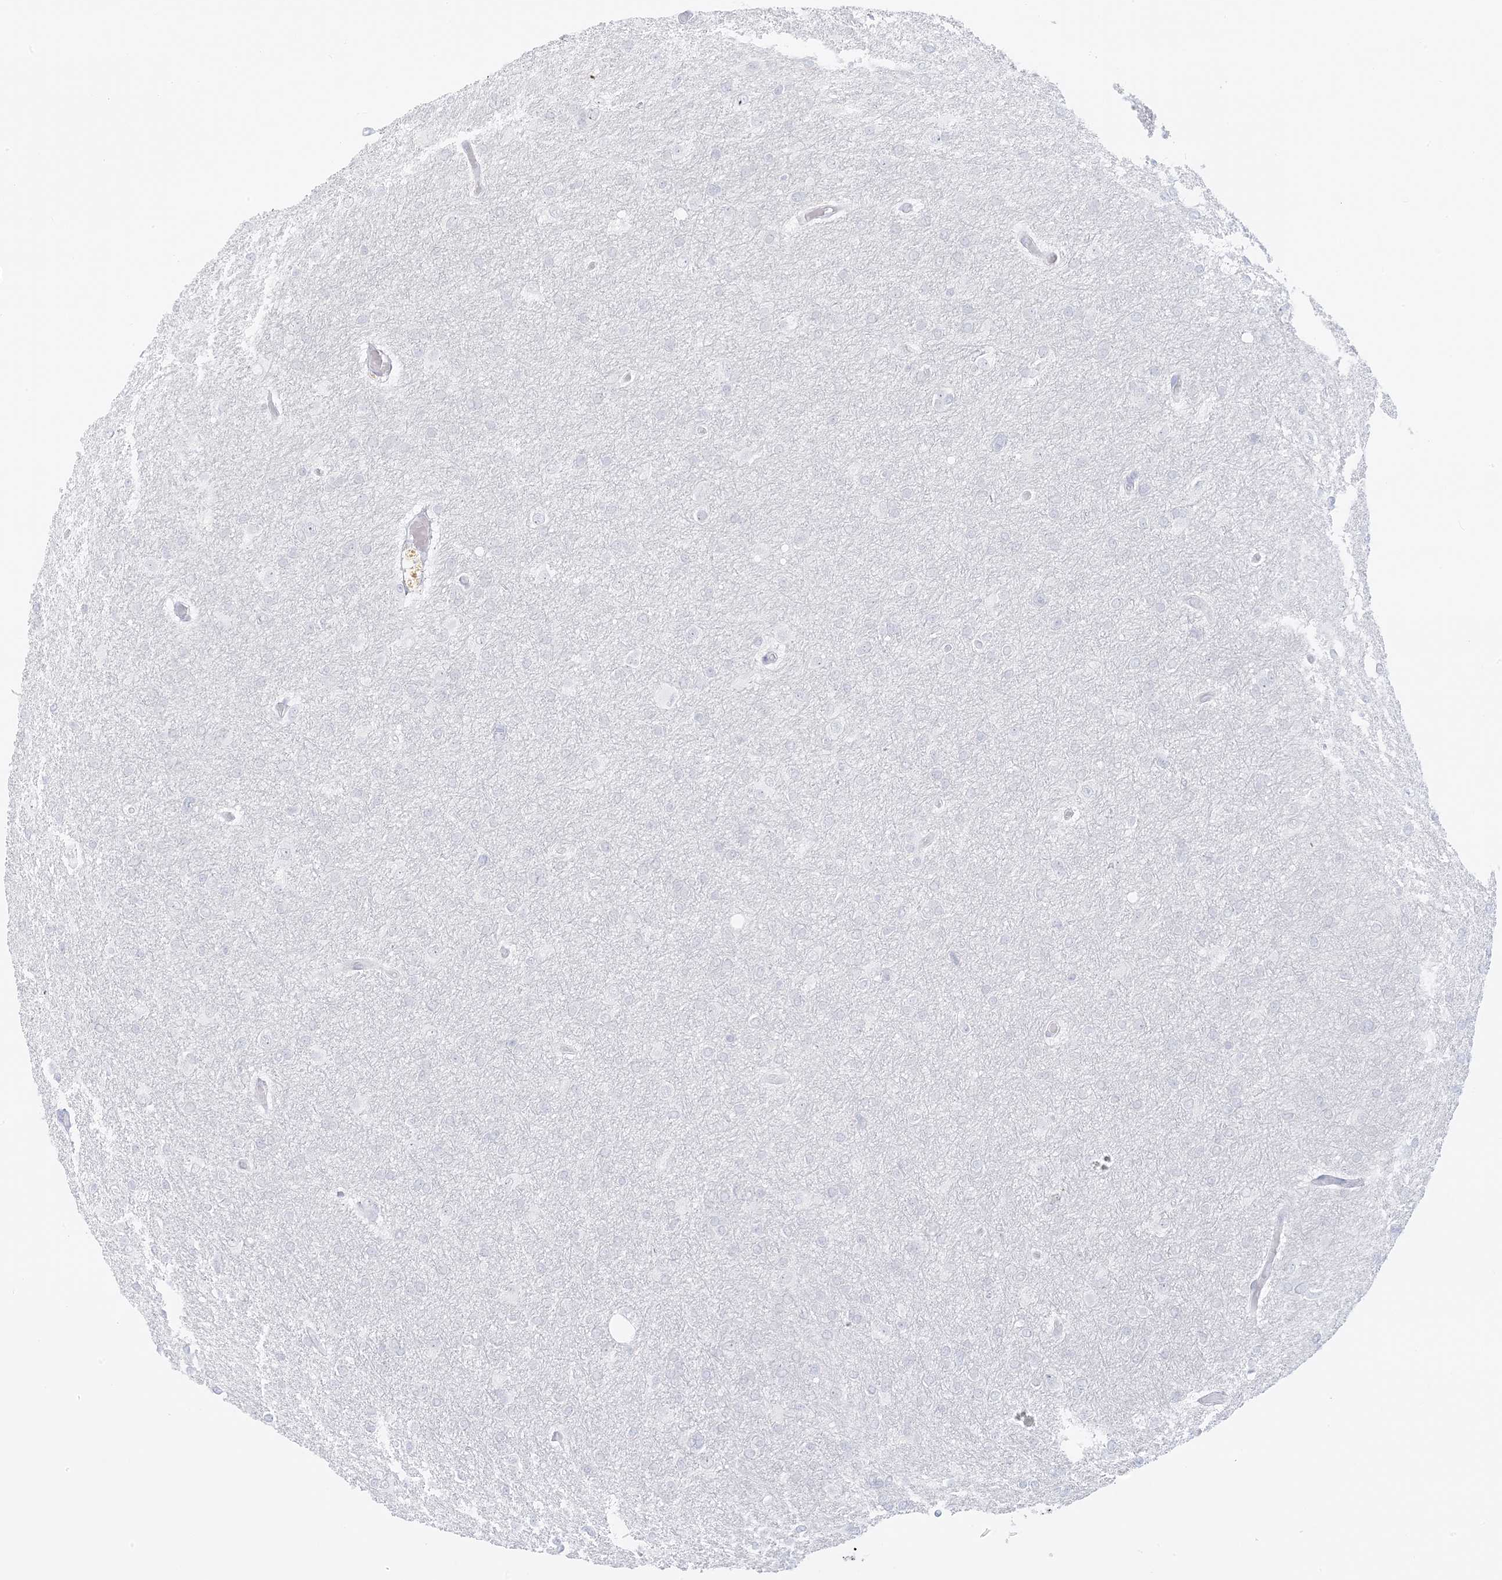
{"staining": {"intensity": "negative", "quantity": "none", "location": "none"}, "tissue": "glioma", "cell_type": "Tumor cells", "image_type": "cancer", "snomed": [{"axis": "morphology", "description": "Glioma, malignant, High grade"}, {"axis": "topography", "description": "Cerebral cortex"}], "caption": "Immunohistochemistry of human malignant glioma (high-grade) demonstrates no positivity in tumor cells. (DAB (3,3'-diaminobenzidine) IHC with hematoxylin counter stain).", "gene": "LIPT1", "patient": {"sex": "female", "age": 36}}